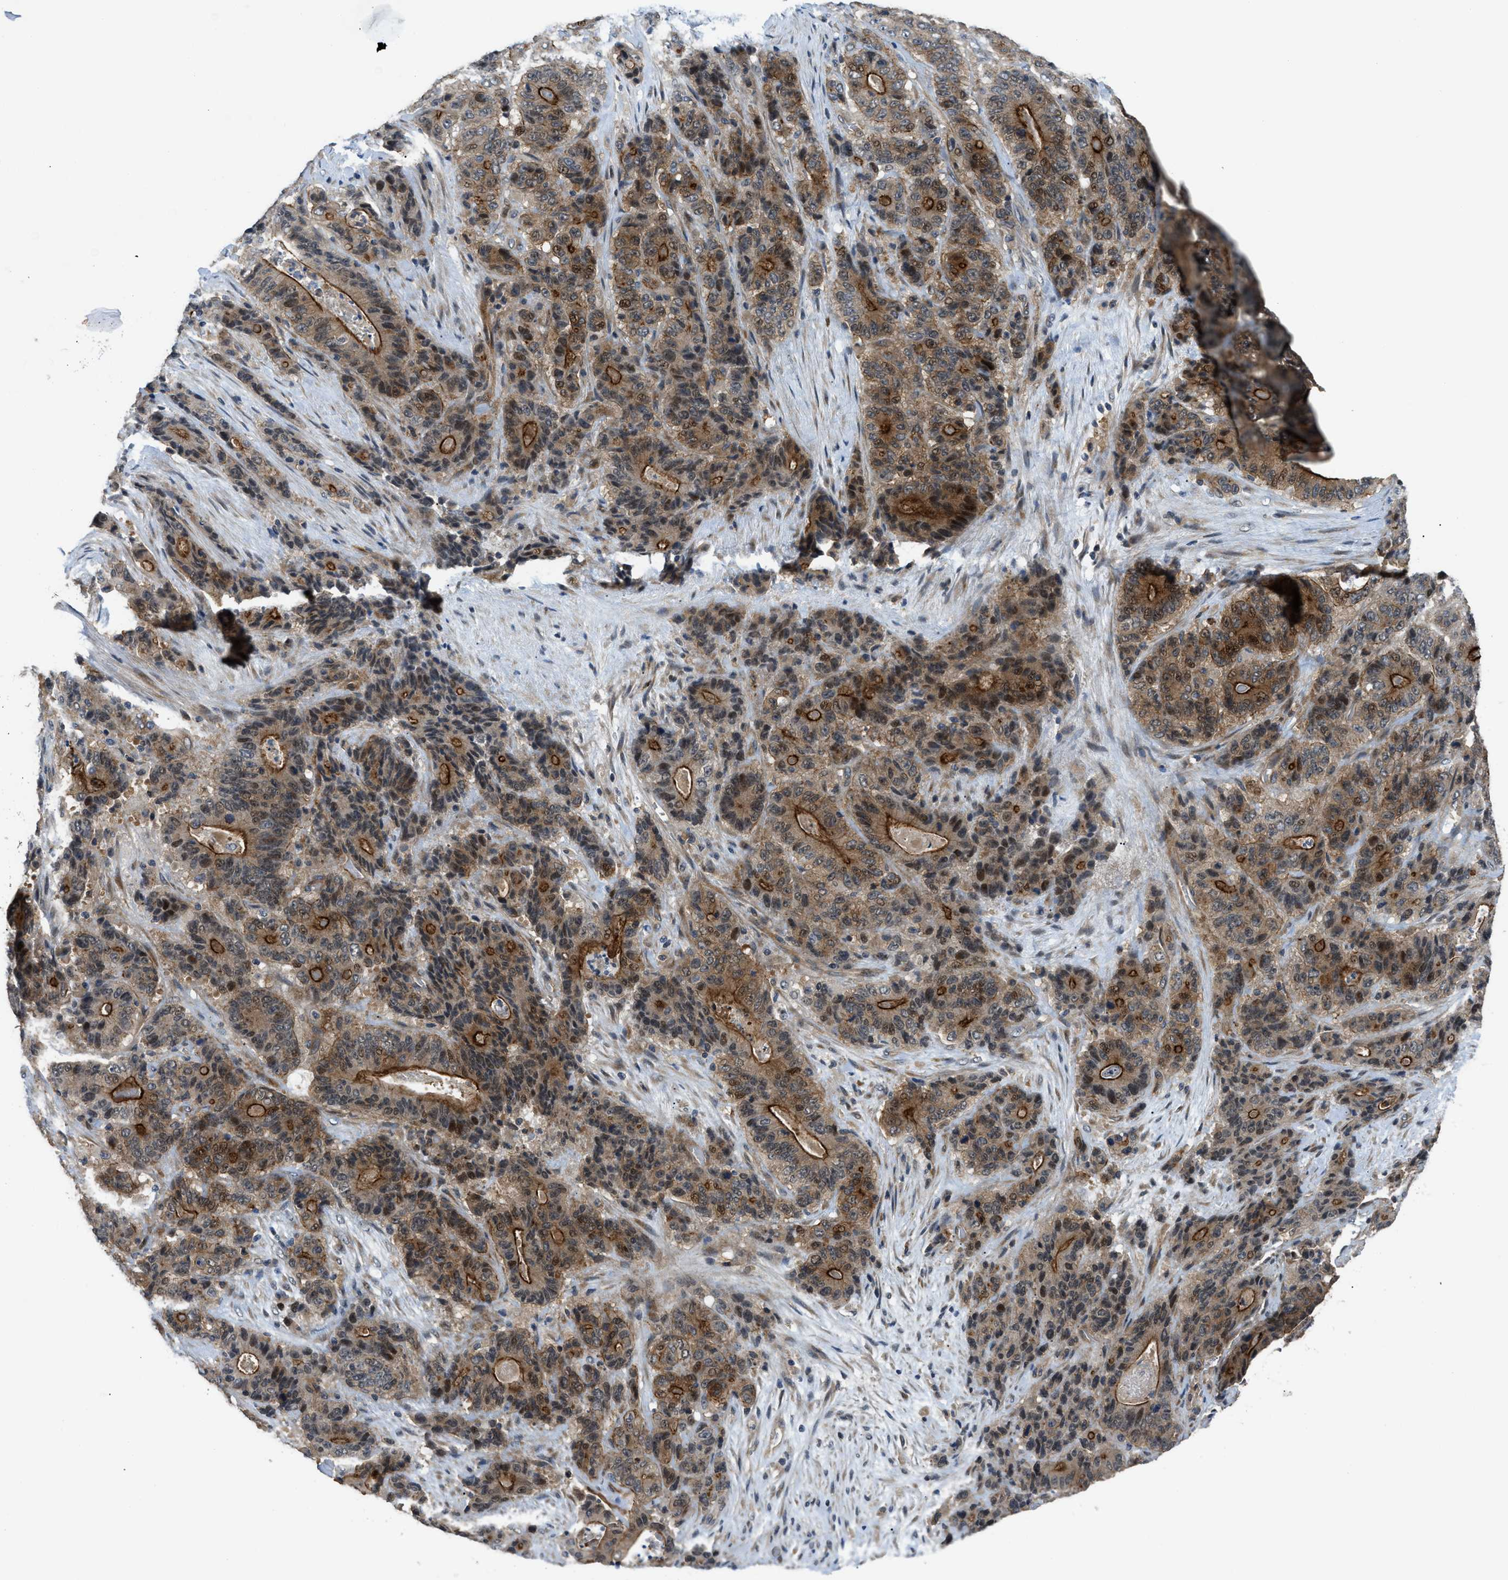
{"staining": {"intensity": "moderate", "quantity": ">75%", "location": "cytoplasmic/membranous"}, "tissue": "stomach cancer", "cell_type": "Tumor cells", "image_type": "cancer", "snomed": [{"axis": "morphology", "description": "Adenocarcinoma, NOS"}, {"axis": "topography", "description": "Stomach"}], "caption": "This is a micrograph of IHC staining of adenocarcinoma (stomach), which shows moderate staining in the cytoplasmic/membranous of tumor cells.", "gene": "TRAK2", "patient": {"sex": "female", "age": 73}}